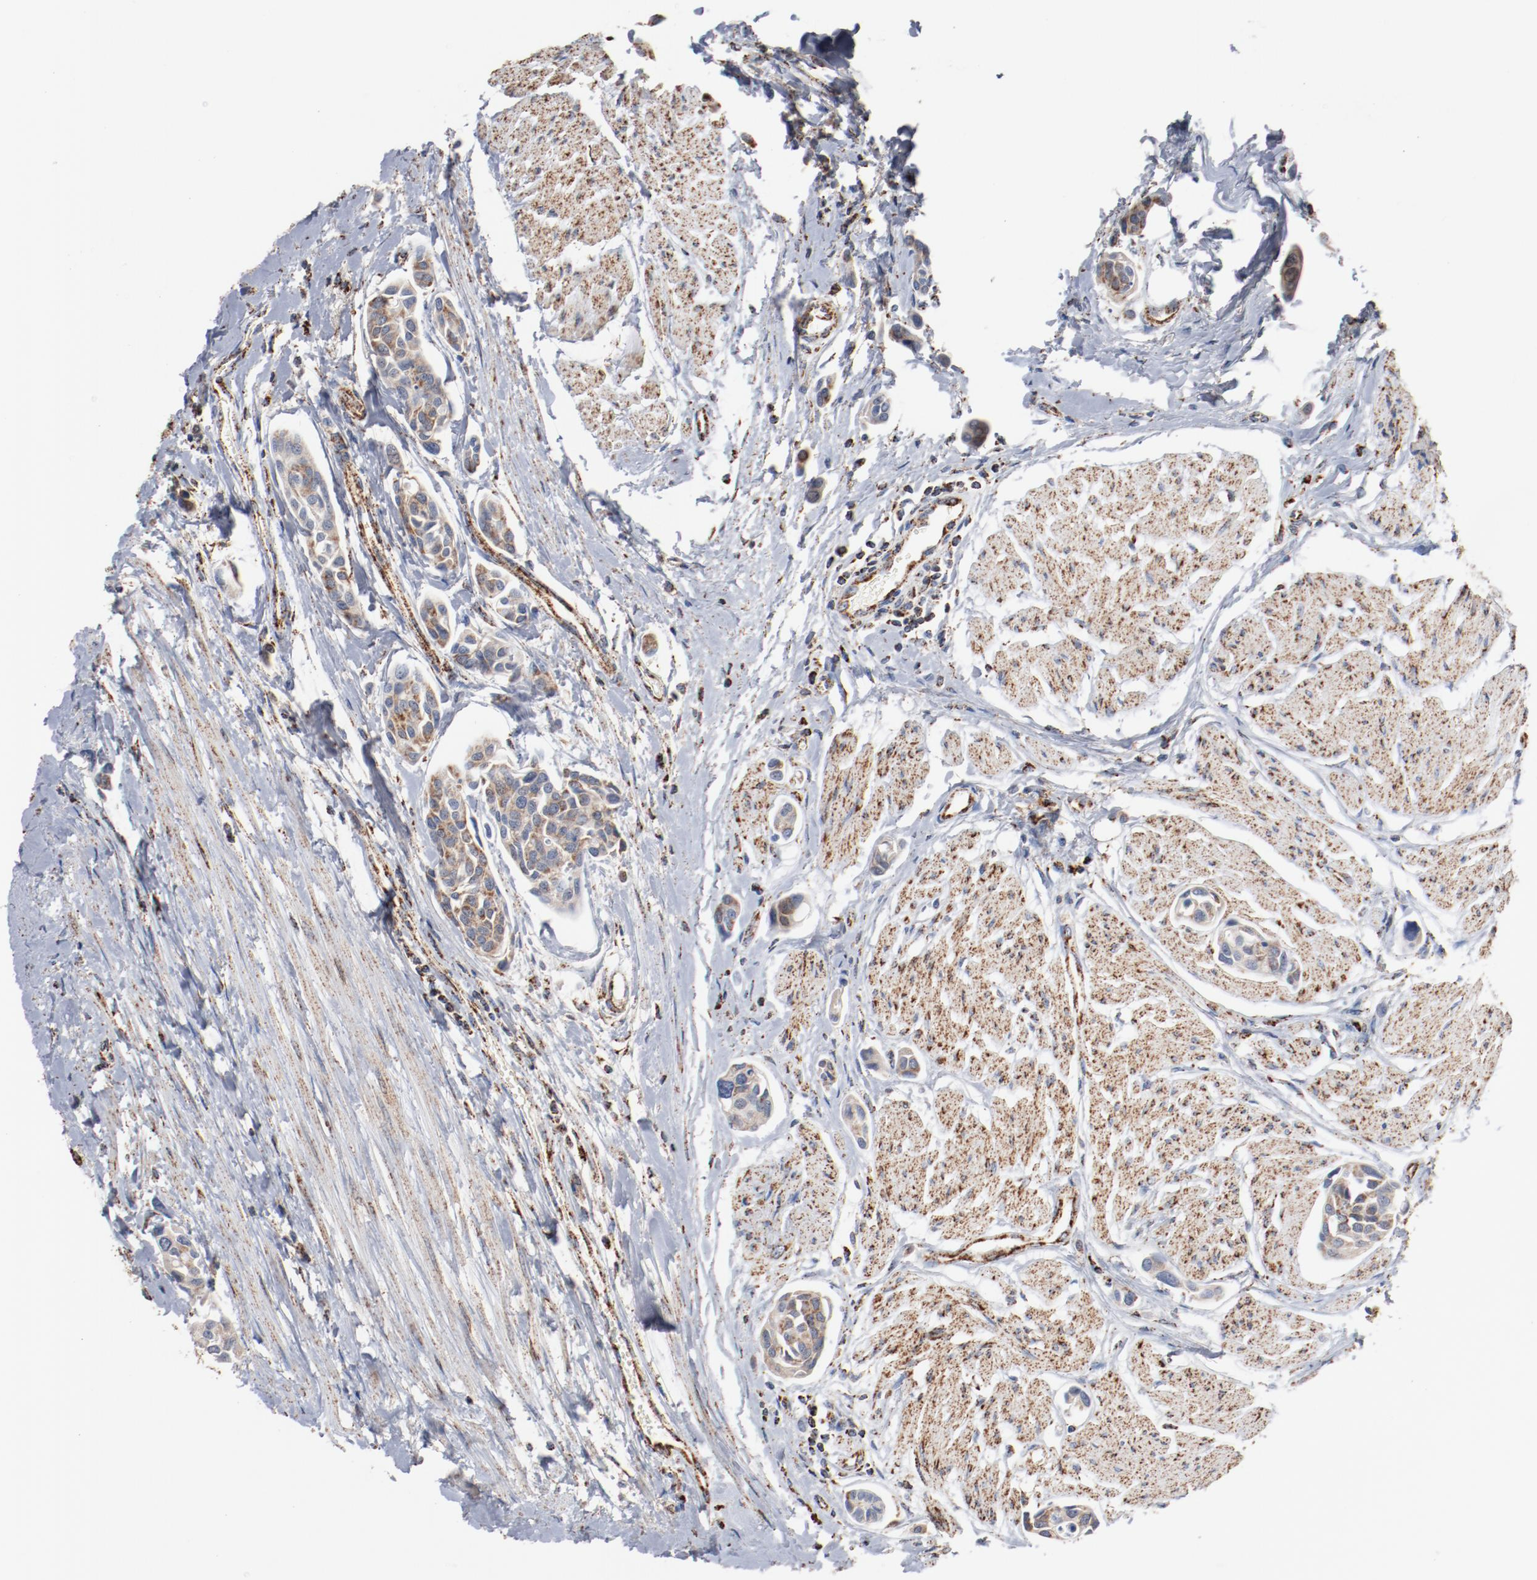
{"staining": {"intensity": "moderate", "quantity": ">75%", "location": "cytoplasmic/membranous"}, "tissue": "urothelial cancer", "cell_type": "Tumor cells", "image_type": "cancer", "snomed": [{"axis": "morphology", "description": "Urothelial carcinoma, High grade"}, {"axis": "topography", "description": "Urinary bladder"}], "caption": "Tumor cells demonstrate medium levels of moderate cytoplasmic/membranous expression in approximately >75% of cells in urothelial cancer.", "gene": "NDUFS4", "patient": {"sex": "male", "age": 78}}